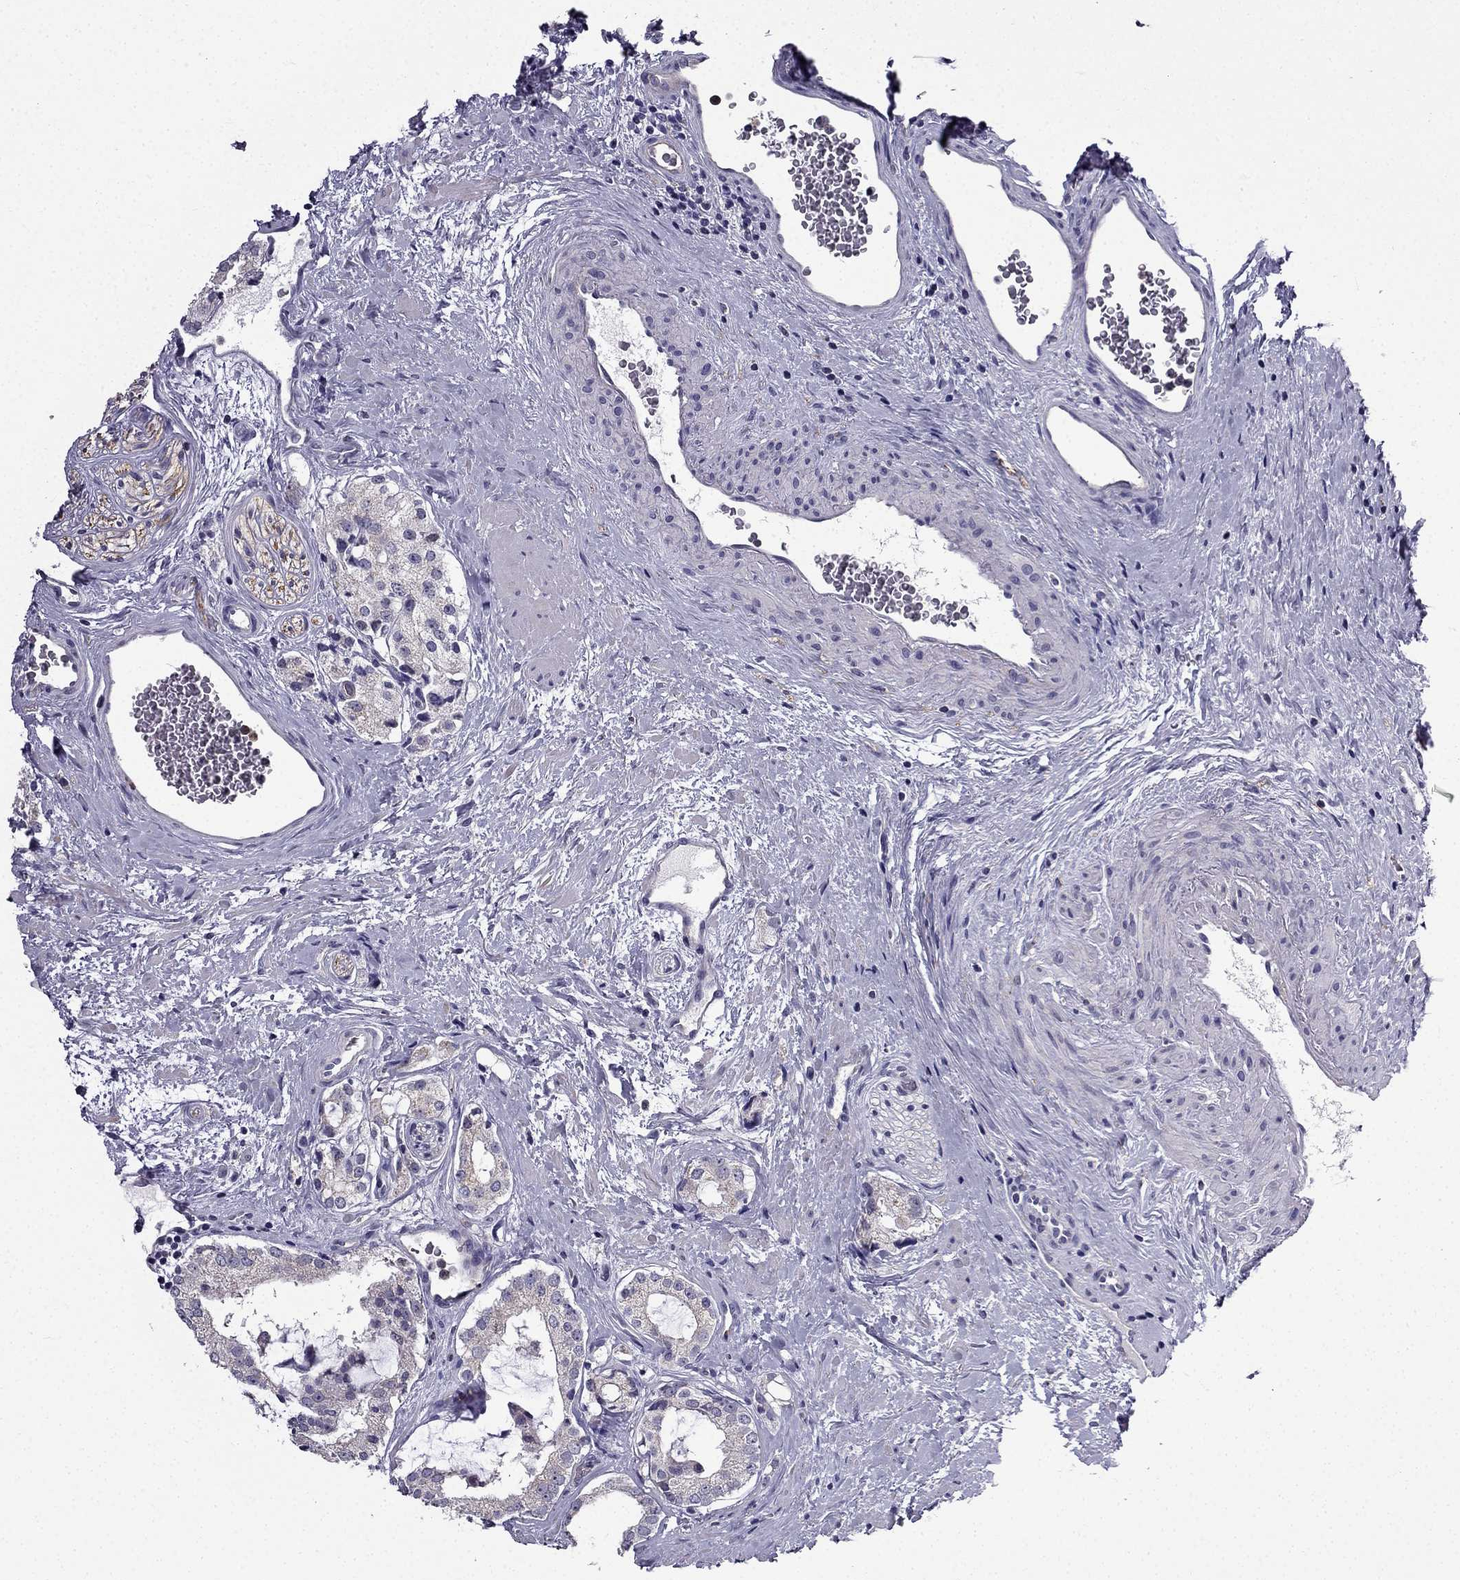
{"staining": {"intensity": "negative", "quantity": "none", "location": "none"}, "tissue": "prostate cancer", "cell_type": "Tumor cells", "image_type": "cancer", "snomed": [{"axis": "morphology", "description": "Adenocarcinoma, NOS"}, {"axis": "topography", "description": "Prostate"}], "caption": "Tumor cells show no significant protein positivity in prostate cancer (adenocarcinoma).", "gene": "SLC6A2", "patient": {"sex": "male", "age": 66}}